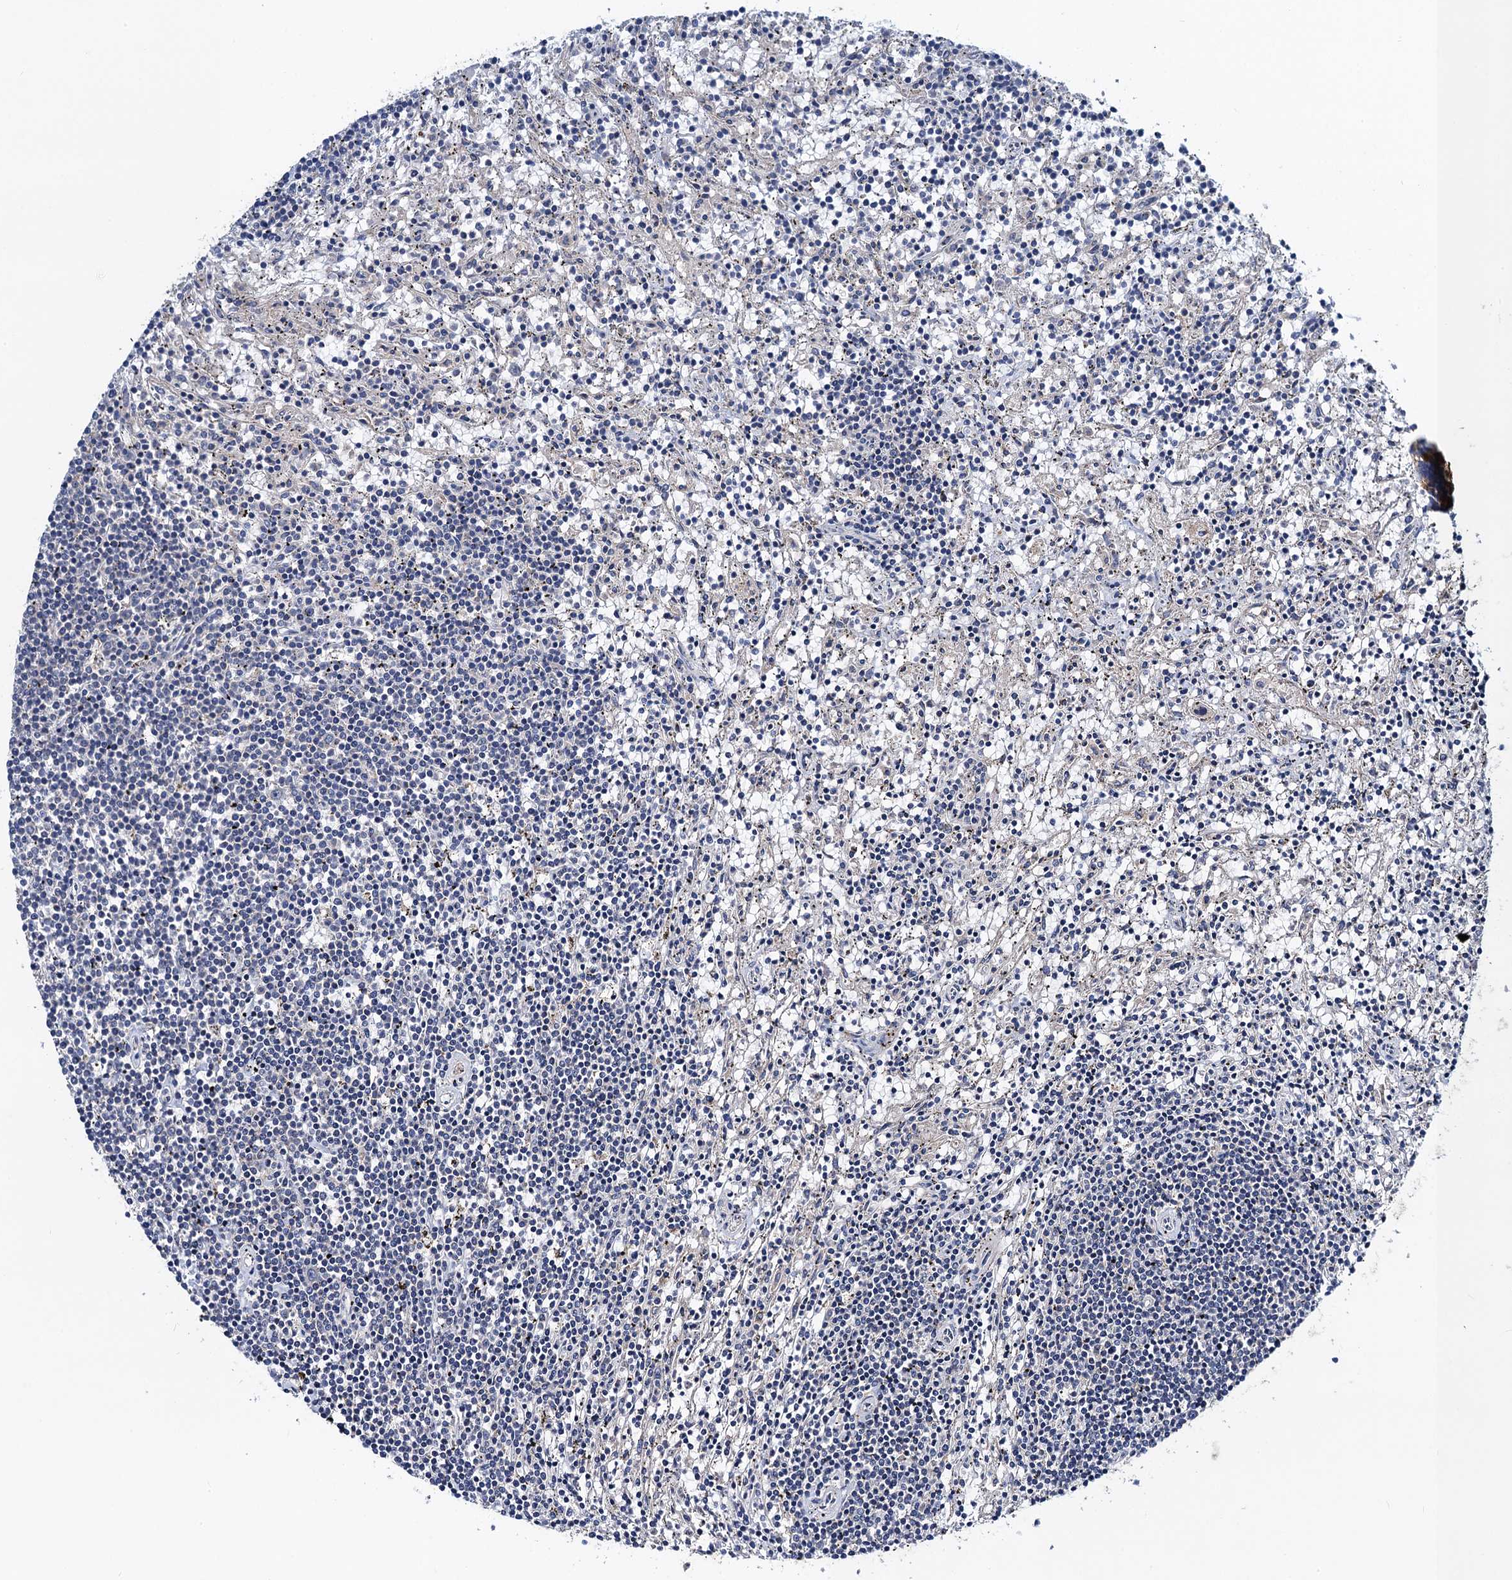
{"staining": {"intensity": "negative", "quantity": "none", "location": "none"}, "tissue": "lymphoma", "cell_type": "Tumor cells", "image_type": "cancer", "snomed": [{"axis": "morphology", "description": "Malignant lymphoma, non-Hodgkin's type, Low grade"}, {"axis": "topography", "description": "Spleen"}], "caption": "An IHC photomicrograph of lymphoma is shown. There is no staining in tumor cells of lymphoma. Brightfield microscopy of IHC stained with DAB (3,3'-diaminobenzidine) (brown) and hematoxylin (blue), captured at high magnification.", "gene": "SNAP29", "patient": {"sex": "male", "age": 76}}